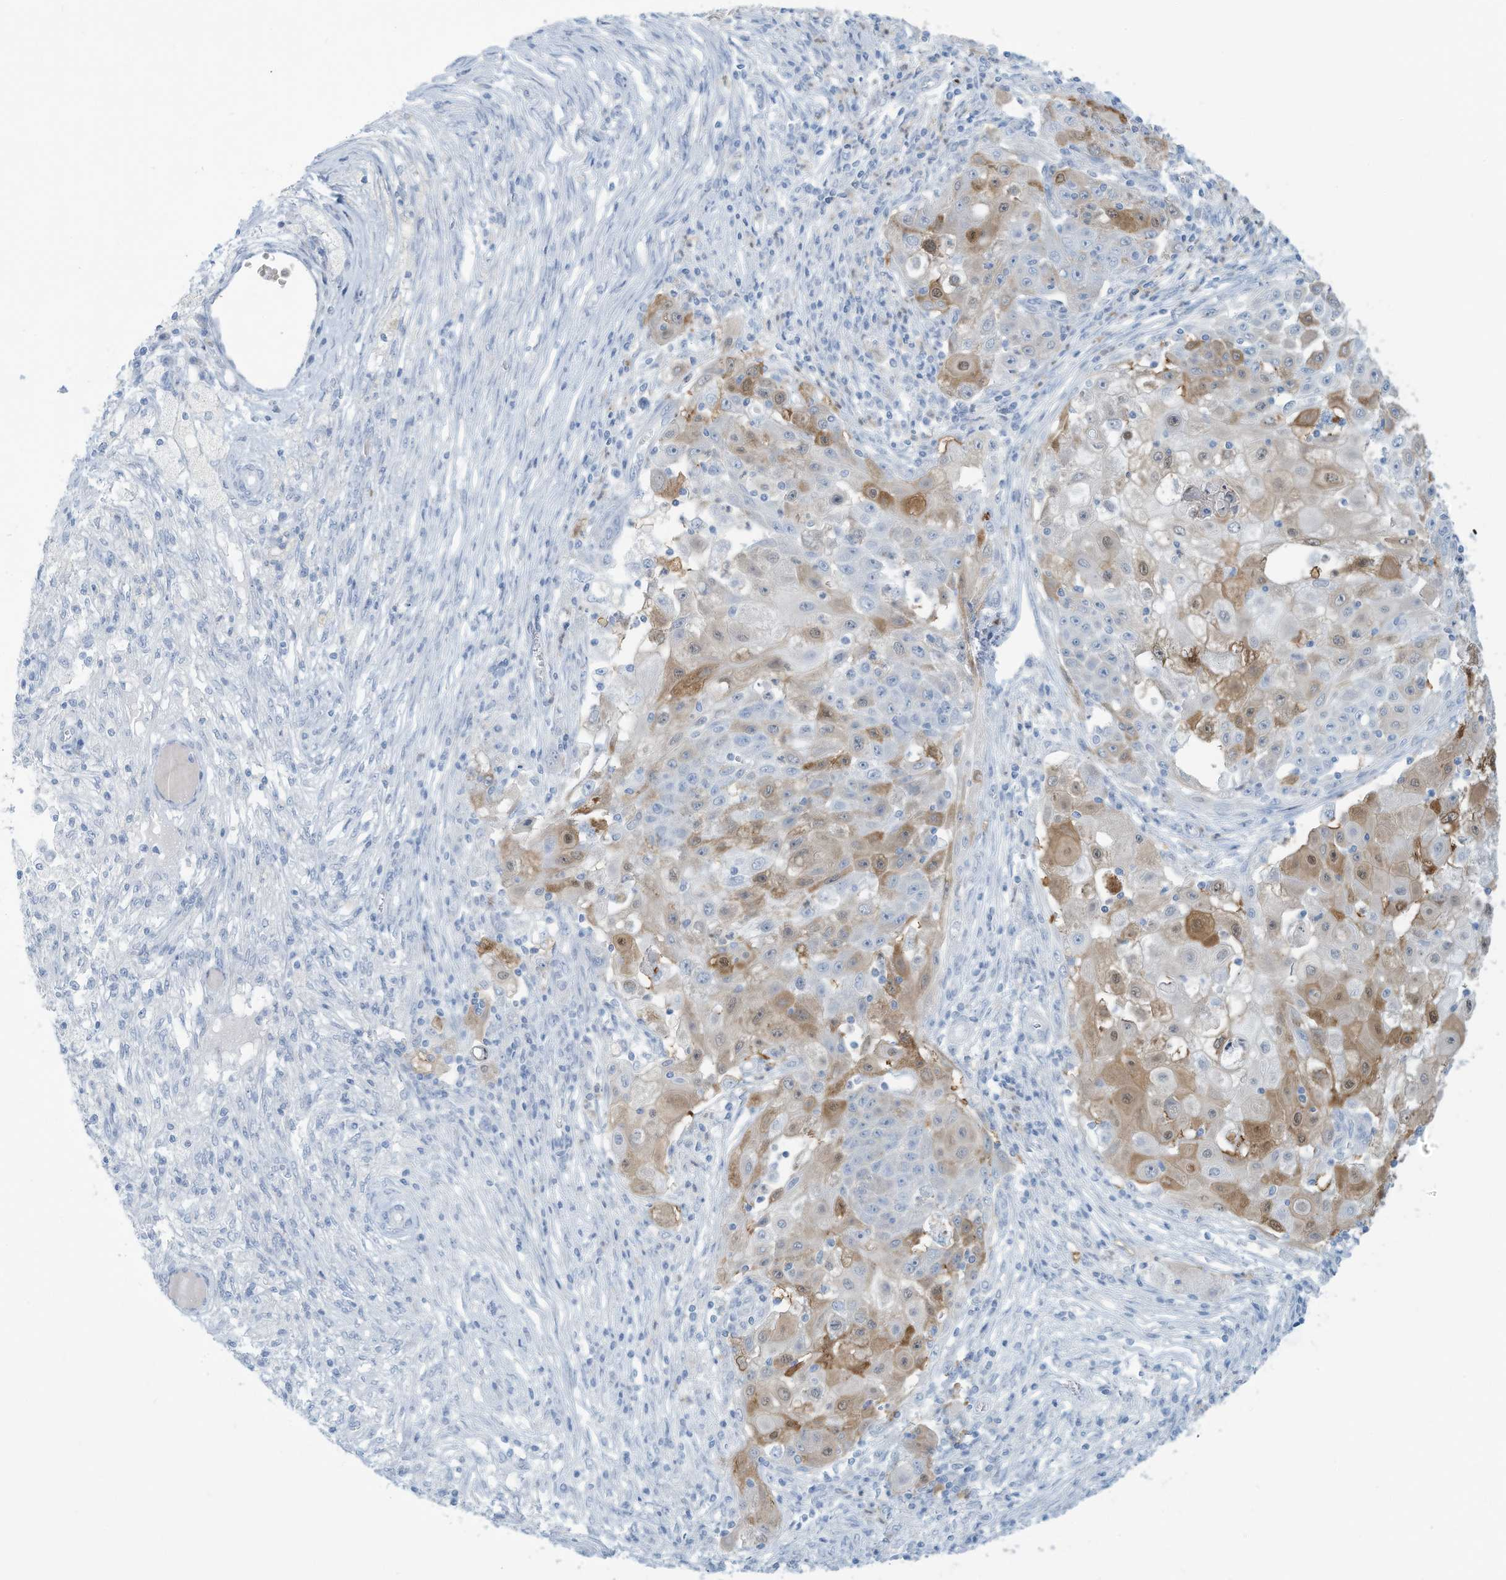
{"staining": {"intensity": "moderate", "quantity": "<25%", "location": "cytoplasmic/membranous,nuclear"}, "tissue": "ovarian cancer", "cell_type": "Tumor cells", "image_type": "cancer", "snomed": [{"axis": "morphology", "description": "Carcinoma, endometroid"}, {"axis": "topography", "description": "Ovary"}], "caption": "Moderate cytoplasmic/membranous and nuclear expression for a protein is identified in about <25% of tumor cells of ovarian endometroid carcinoma using immunohistochemistry.", "gene": "ERI2", "patient": {"sex": "female", "age": 42}}